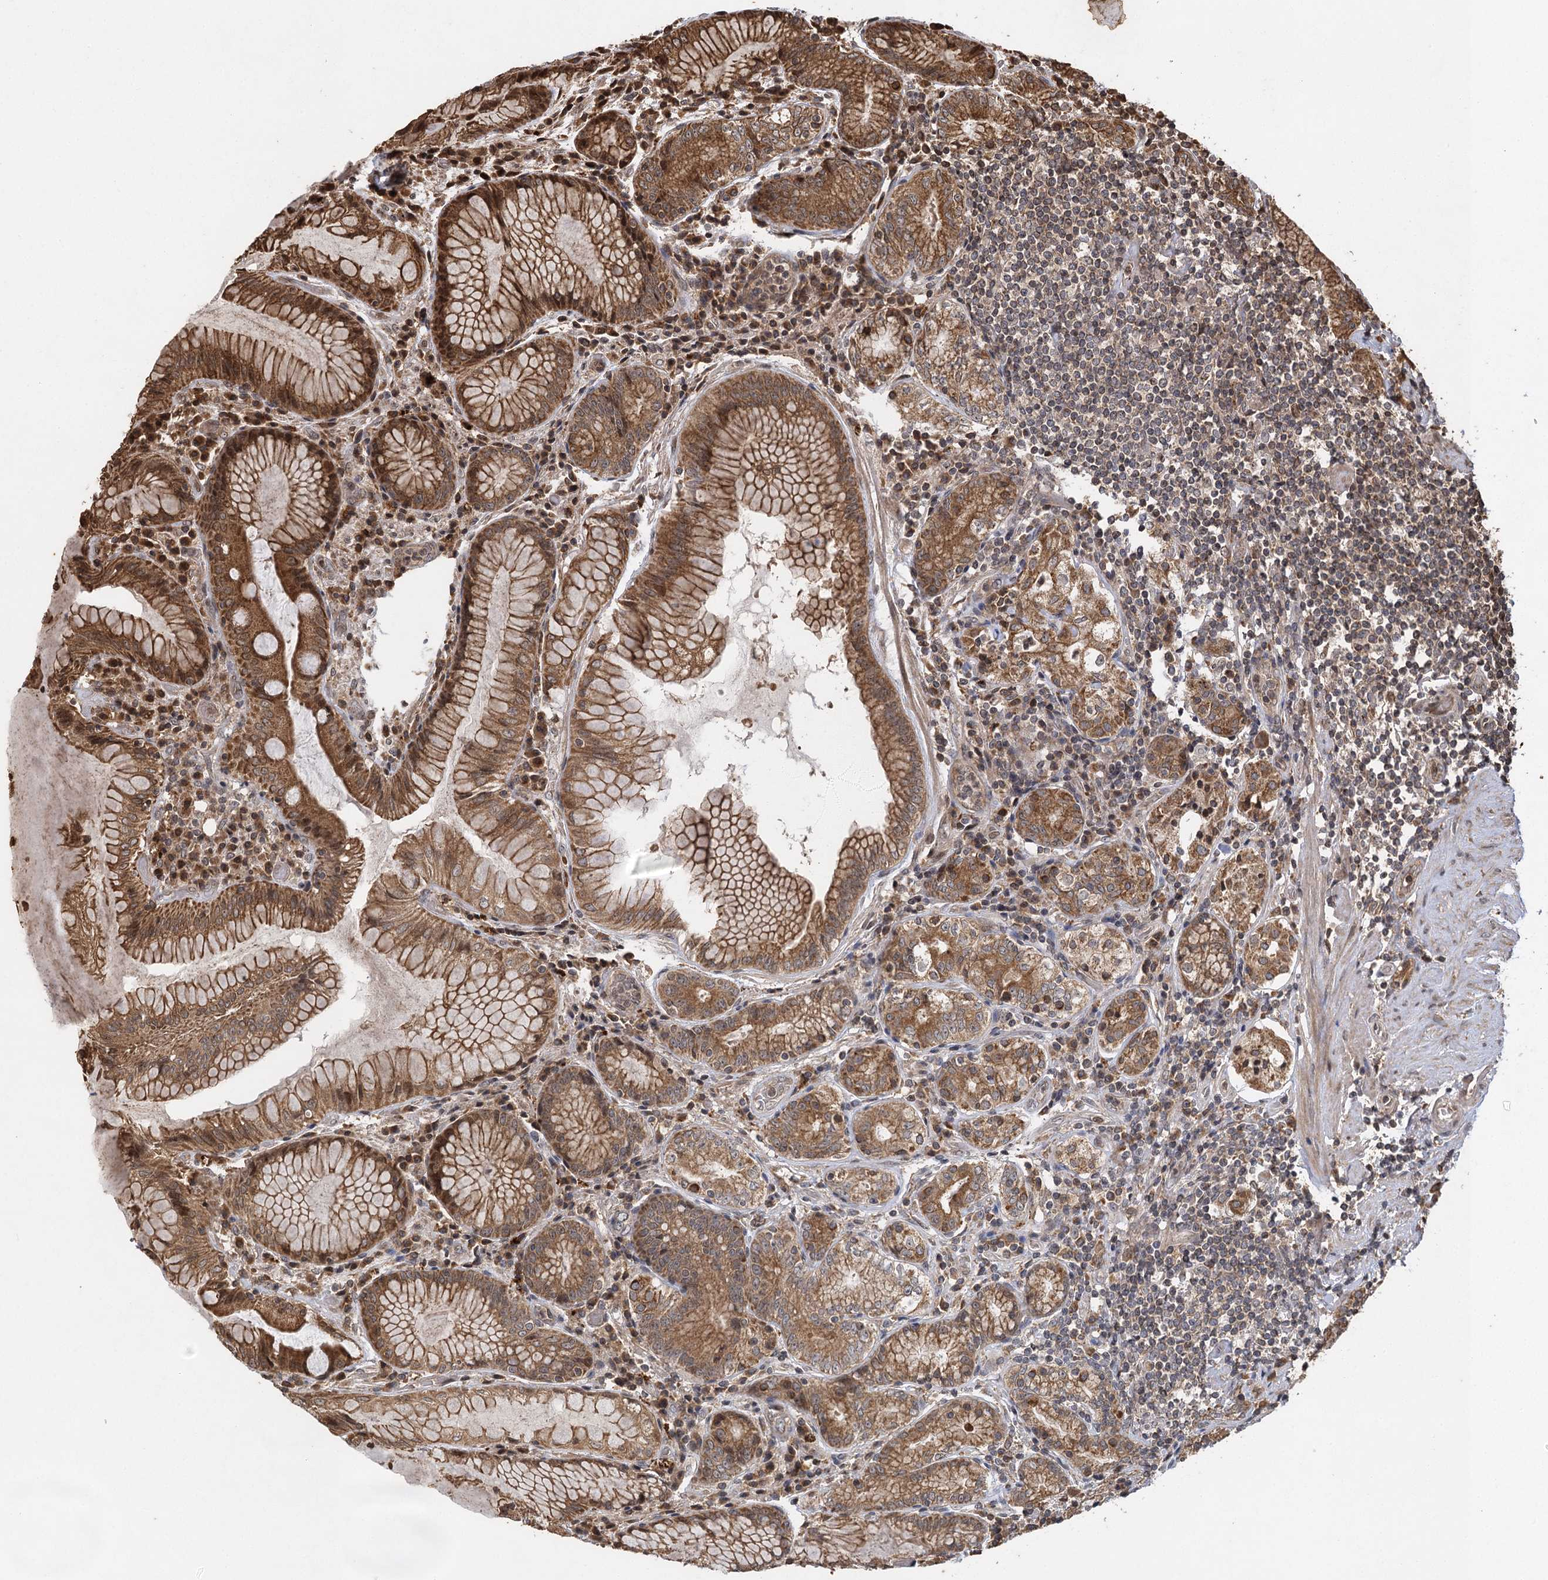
{"staining": {"intensity": "moderate", "quantity": ">75%", "location": "cytoplasmic/membranous,nuclear"}, "tissue": "stomach", "cell_type": "Glandular cells", "image_type": "normal", "snomed": [{"axis": "morphology", "description": "Normal tissue, NOS"}, {"axis": "topography", "description": "Stomach, upper"}, {"axis": "topography", "description": "Stomach, lower"}], "caption": "An immunohistochemistry (IHC) micrograph of unremarkable tissue is shown. Protein staining in brown highlights moderate cytoplasmic/membranous,nuclear positivity in stomach within glandular cells.", "gene": "IL11RA", "patient": {"sex": "female", "age": 76}}